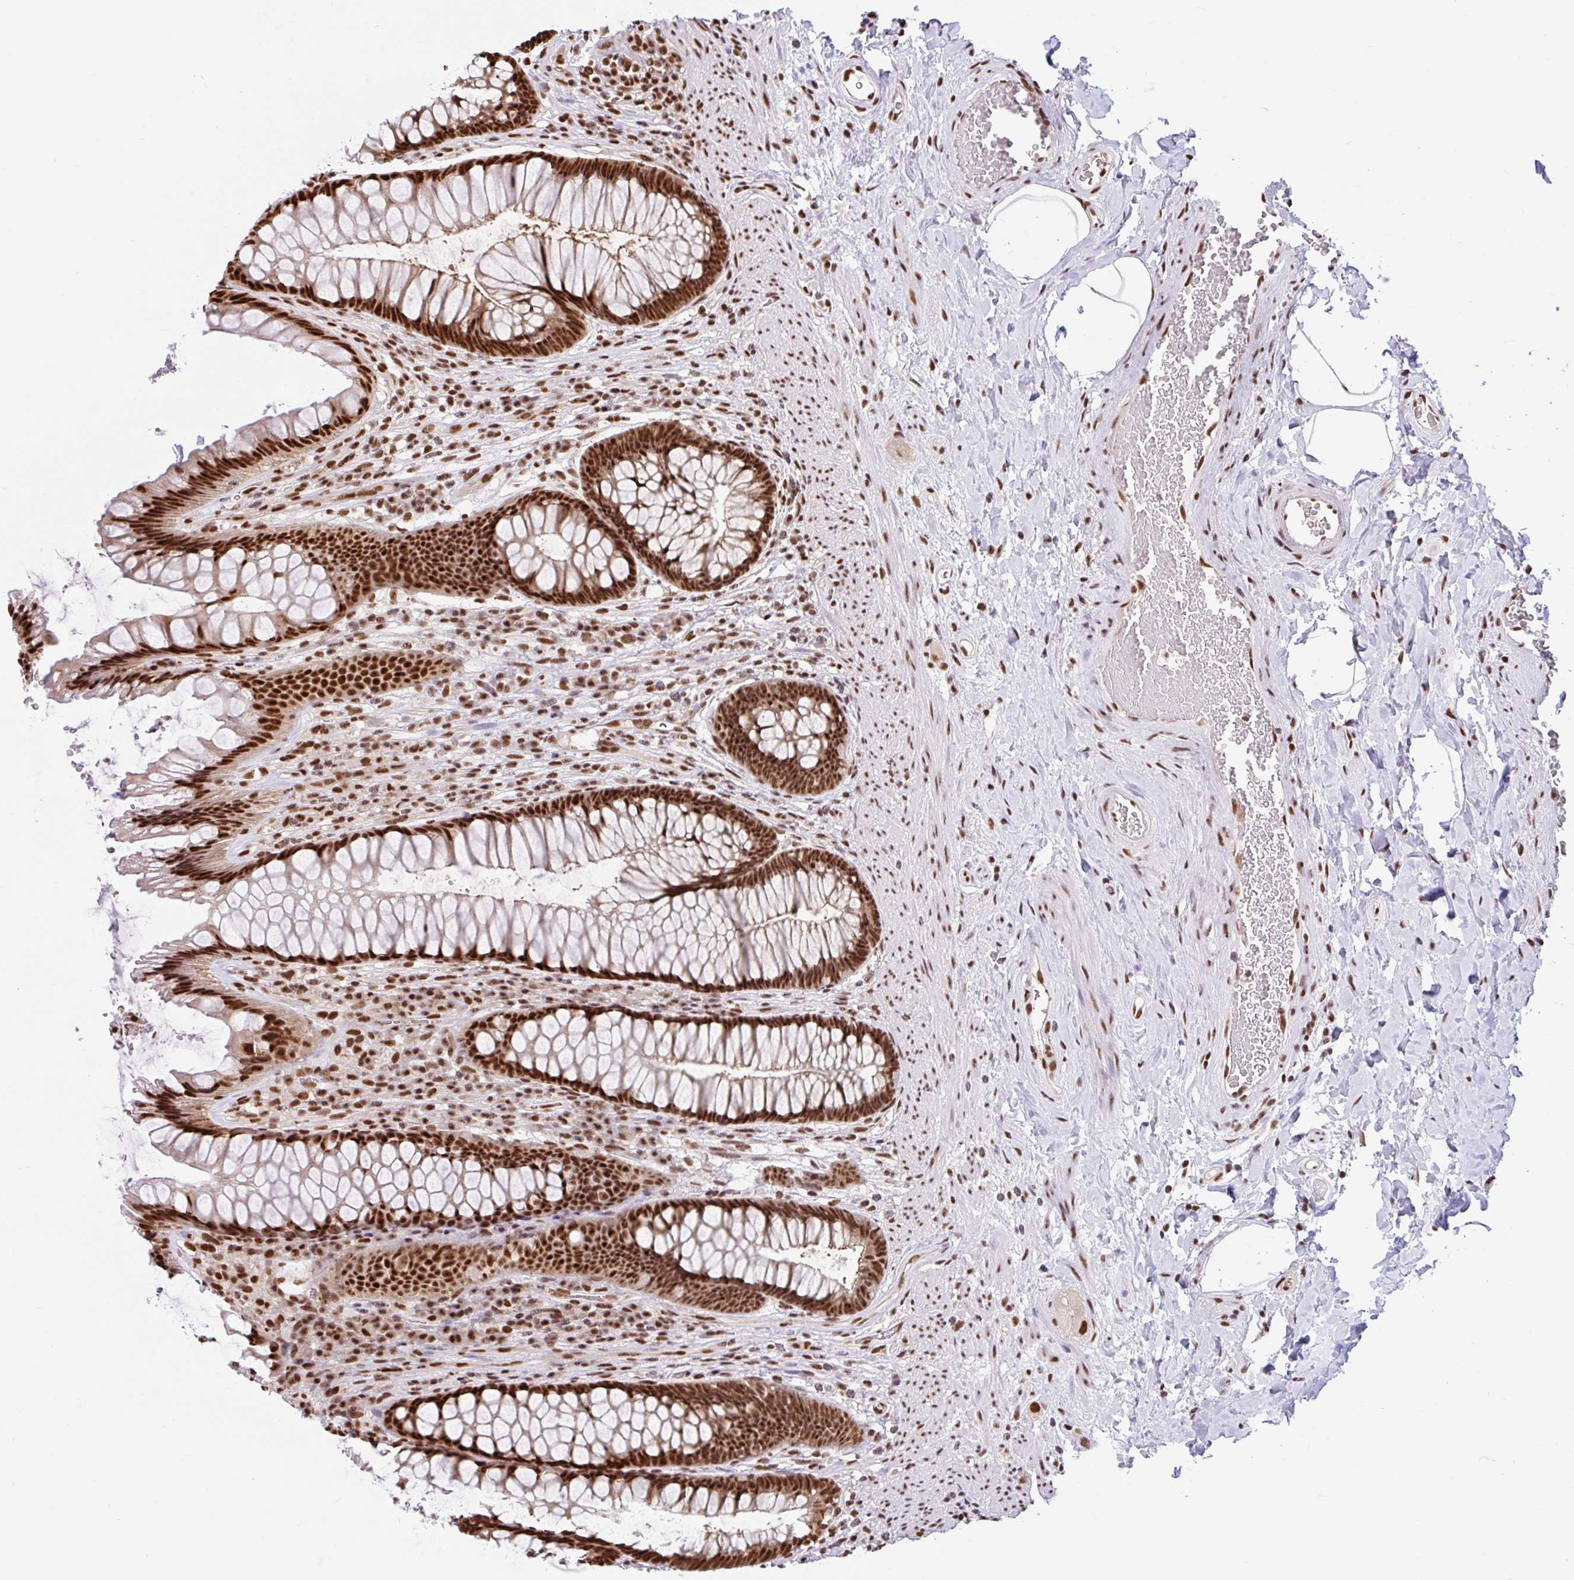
{"staining": {"intensity": "strong", "quantity": ">75%", "location": "cytoplasmic/membranous,nuclear"}, "tissue": "rectum", "cell_type": "Glandular cells", "image_type": "normal", "snomed": [{"axis": "morphology", "description": "Normal tissue, NOS"}, {"axis": "topography", "description": "Rectum"}], "caption": "Unremarkable rectum was stained to show a protein in brown. There is high levels of strong cytoplasmic/membranous,nuclear expression in approximately >75% of glandular cells. (IHC, brightfield microscopy, high magnification).", "gene": "ABCA9", "patient": {"sex": "male", "age": 53}}